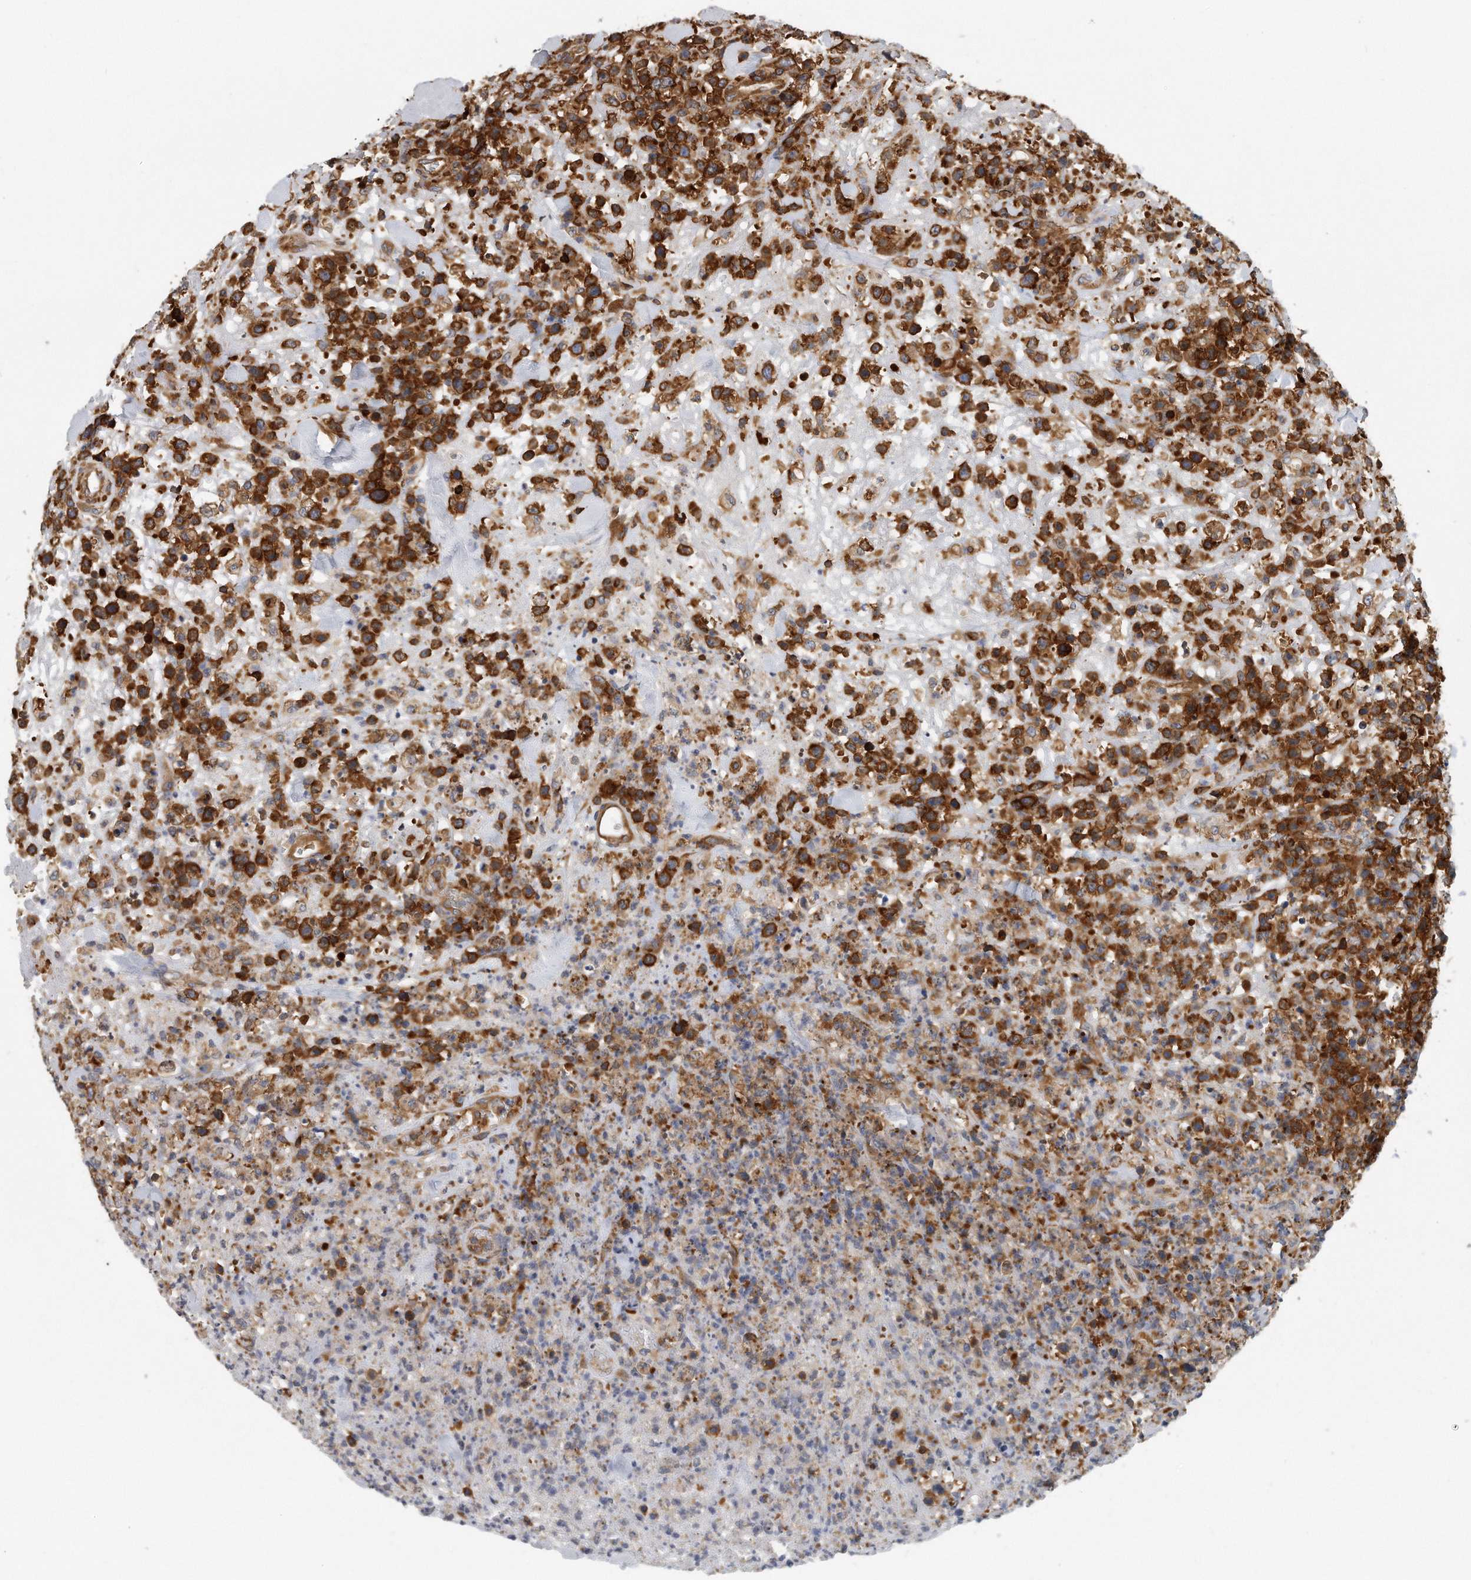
{"staining": {"intensity": "strong", "quantity": ">75%", "location": "cytoplasmic/membranous"}, "tissue": "lymphoma", "cell_type": "Tumor cells", "image_type": "cancer", "snomed": [{"axis": "morphology", "description": "Malignant lymphoma, non-Hodgkin's type, High grade"}, {"axis": "topography", "description": "Colon"}], "caption": "Immunohistochemical staining of human high-grade malignant lymphoma, non-Hodgkin's type displays strong cytoplasmic/membranous protein expression in about >75% of tumor cells.", "gene": "EIF3I", "patient": {"sex": "female", "age": 53}}